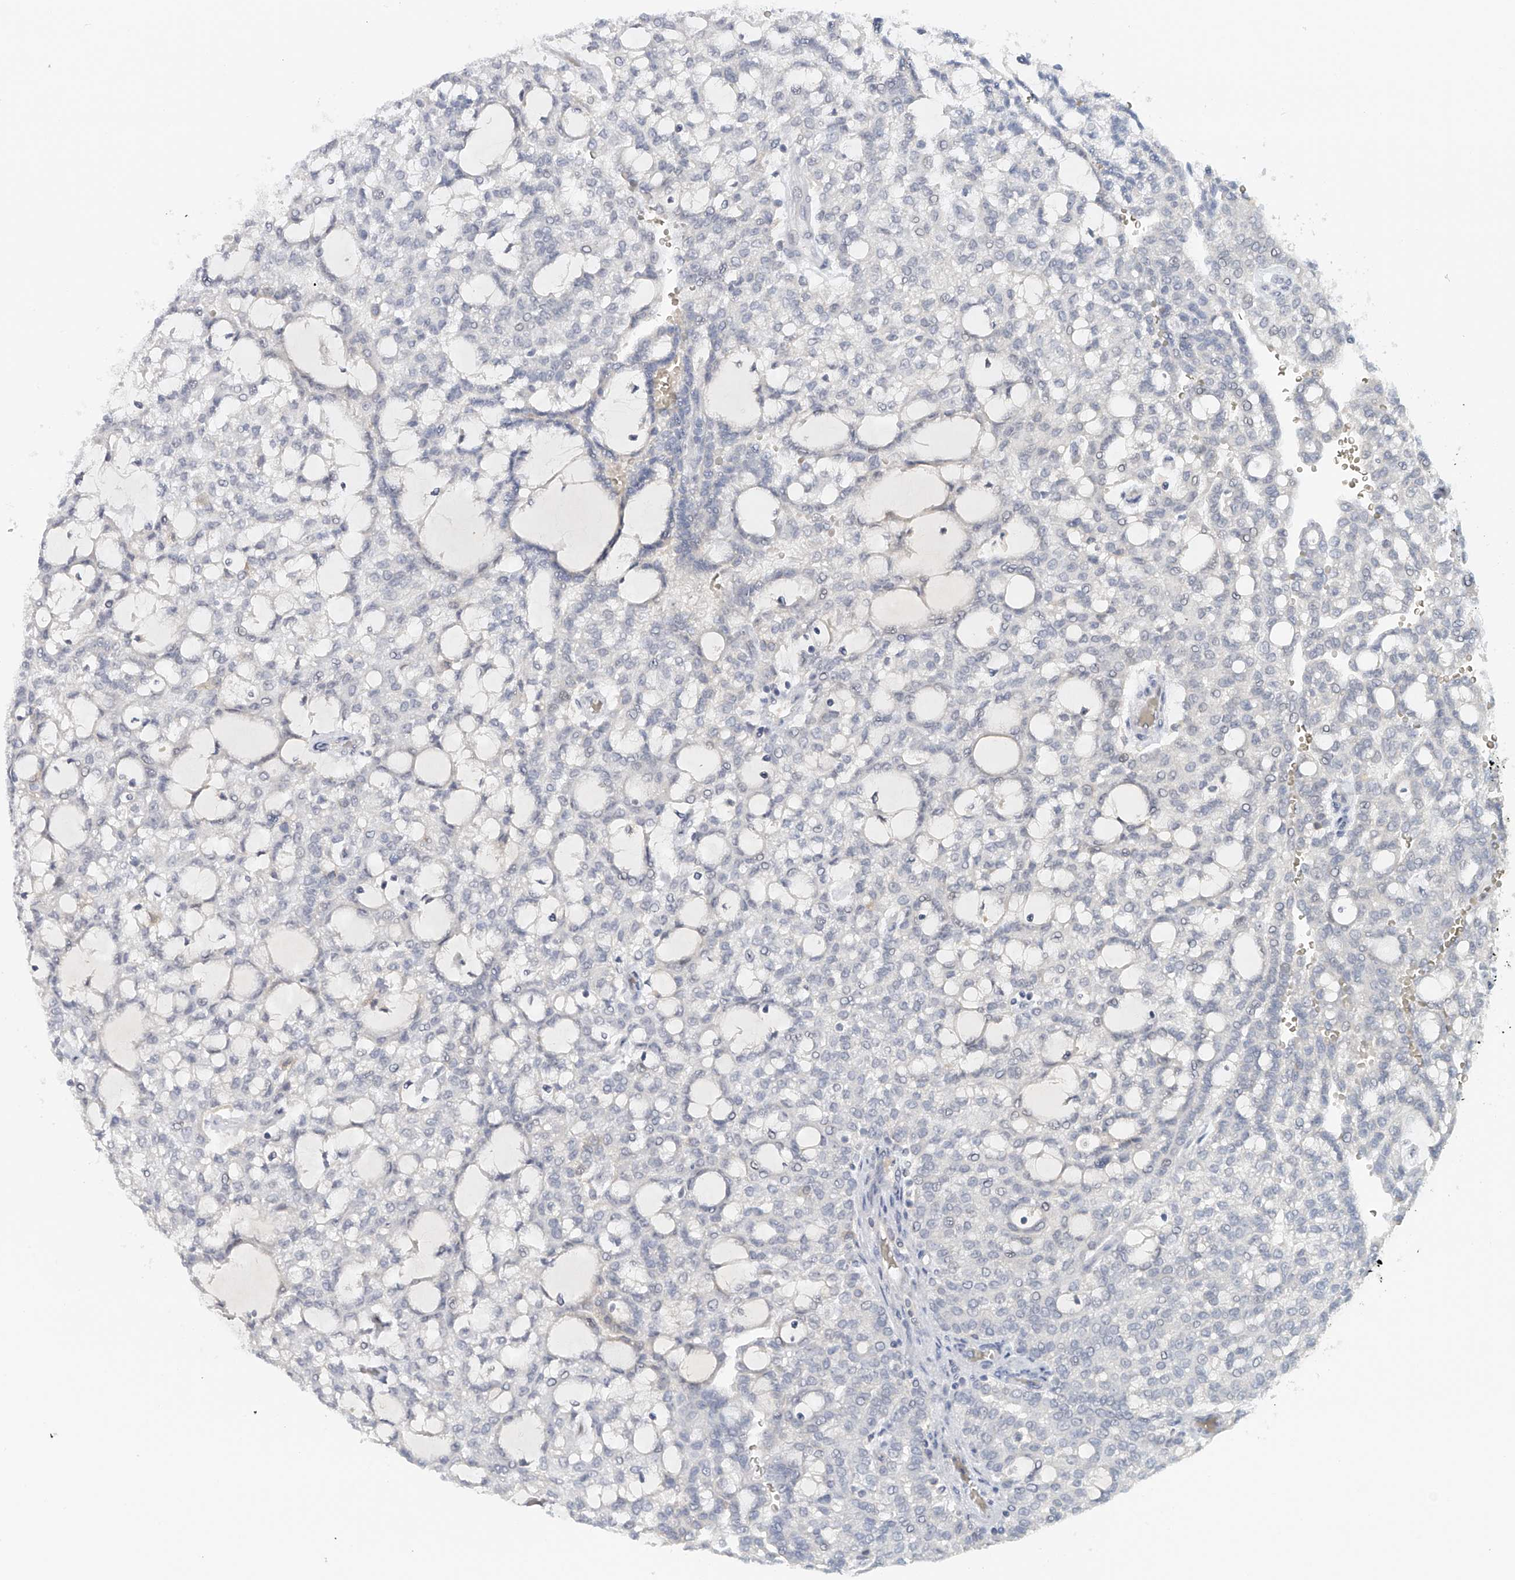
{"staining": {"intensity": "negative", "quantity": "none", "location": "none"}, "tissue": "renal cancer", "cell_type": "Tumor cells", "image_type": "cancer", "snomed": [{"axis": "morphology", "description": "Adenocarcinoma, NOS"}, {"axis": "topography", "description": "Kidney"}], "caption": "A micrograph of renal cancer stained for a protein shows no brown staining in tumor cells.", "gene": "DDX43", "patient": {"sex": "male", "age": 63}}